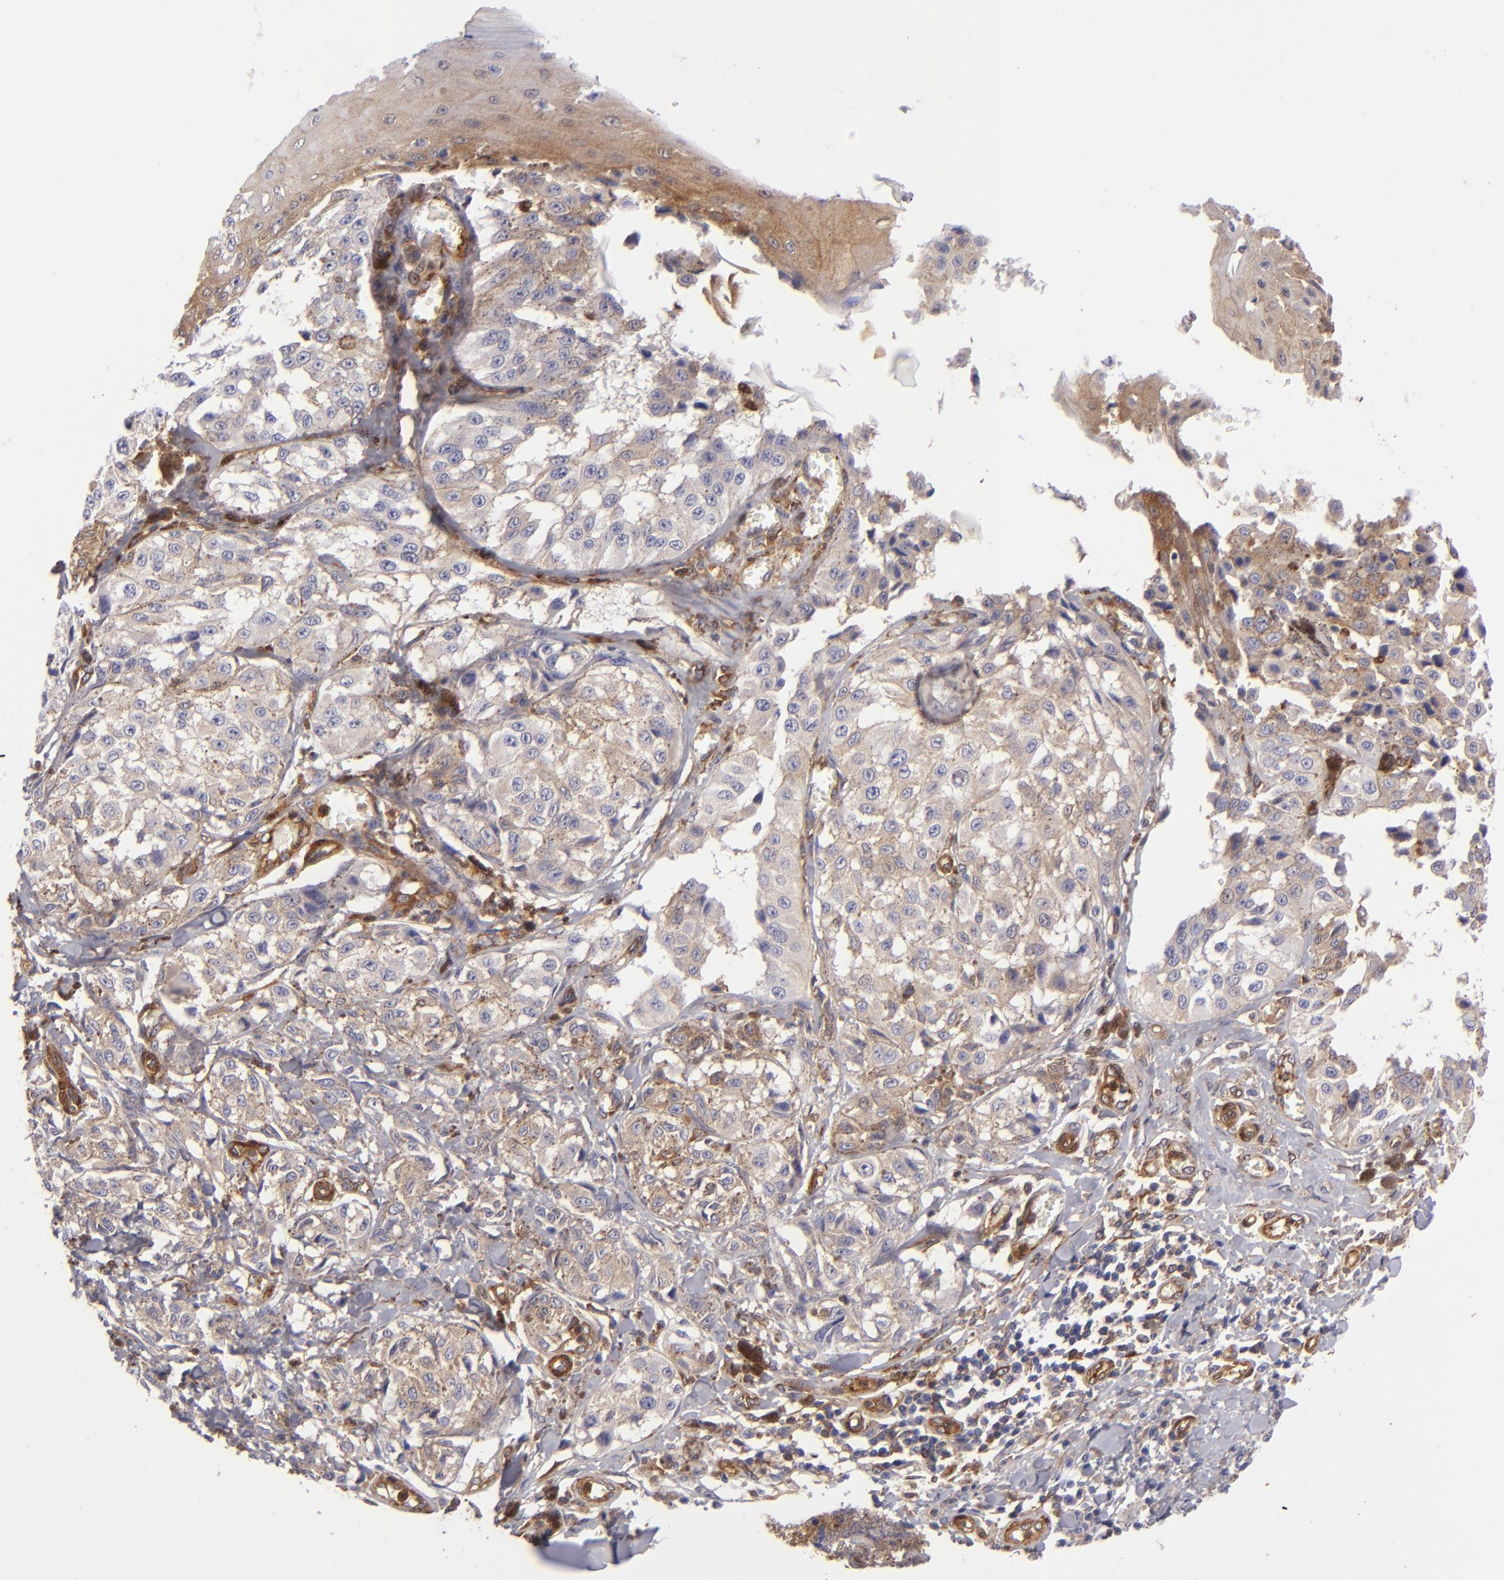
{"staining": {"intensity": "weak", "quantity": ">75%", "location": "cytoplasmic/membranous"}, "tissue": "melanoma", "cell_type": "Tumor cells", "image_type": "cancer", "snomed": [{"axis": "morphology", "description": "Malignant melanoma, NOS"}, {"axis": "topography", "description": "Skin"}], "caption": "Immunohistochemical staining of human melanoma reveals low levels of weak cytoplasmic/membranous expression in approximately >75% of tumor cells. Nuclei are stained in blue.", "gene": "VCL", "patient": {"sex": "female", "age": 82}}